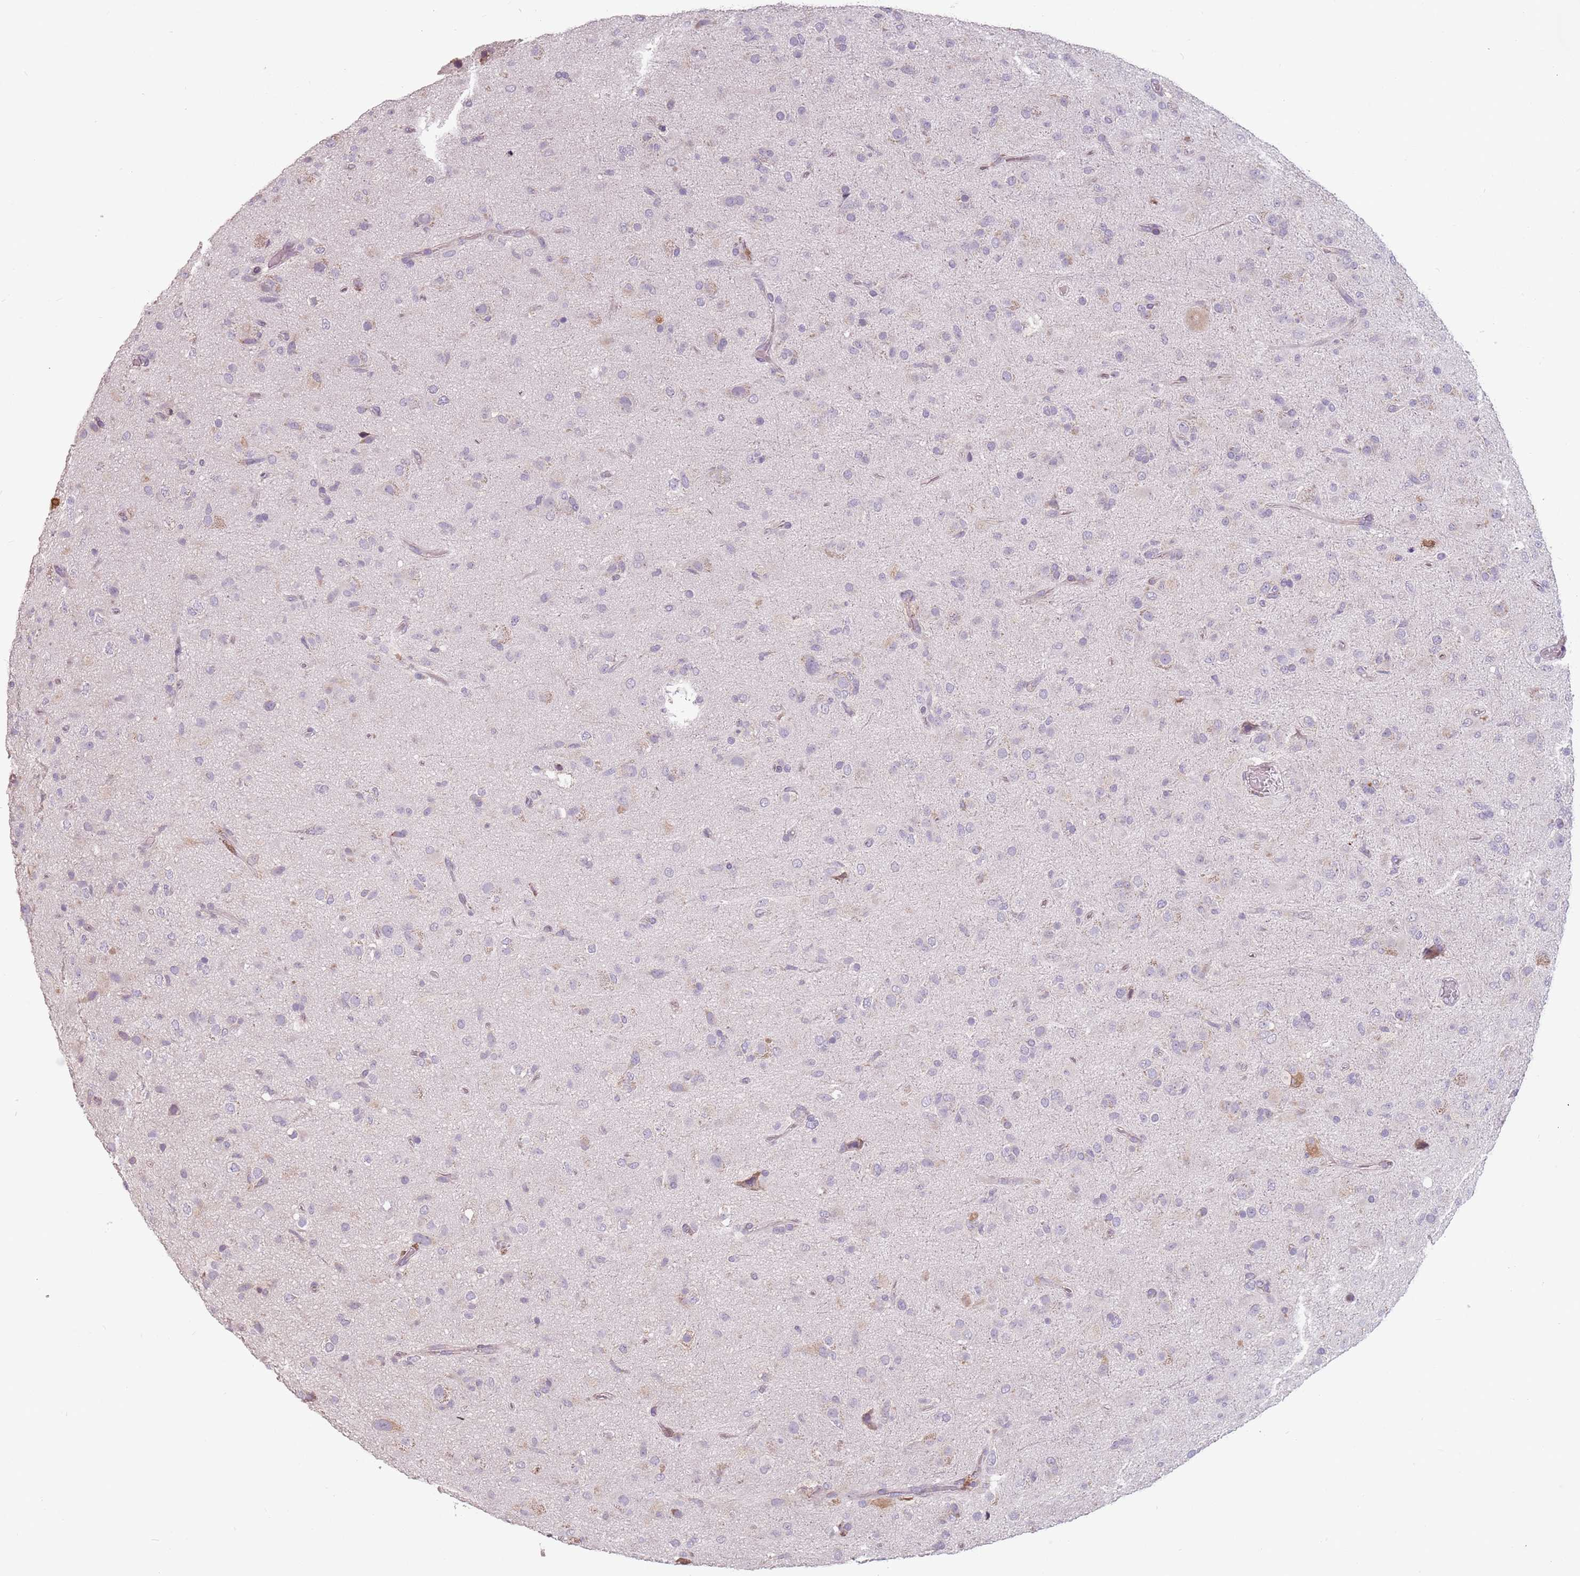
{"staining": {"intensity": "negative", "quantity": "none", "location": "none"}, "tissue": "glioma", "cell_type": "Tumor cells", "image_type": "cancer", "snomed": [{"axis": "morphology", "description": "Glioma, malignant, Low grade"}, {"axis": "topography", "description": "Brain"}], "caption": "Tumor cells show no significant protein staining in glioma.", "gene": "RPS9", "patient": {"sex": "male", "age": 65}}